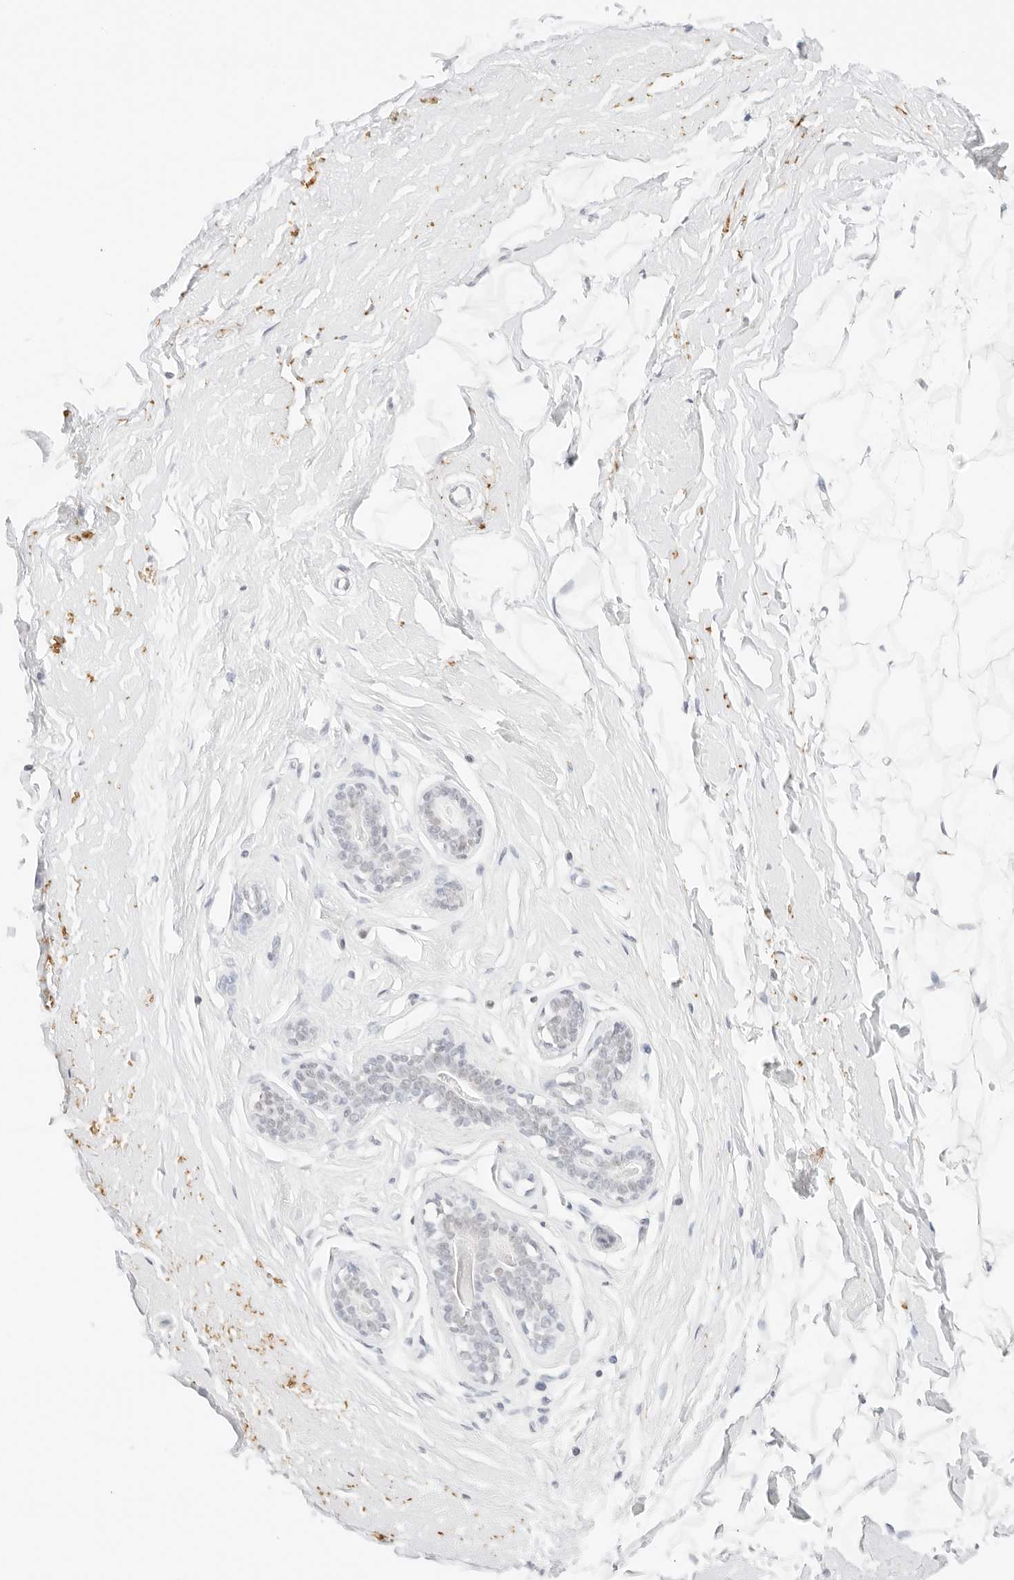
{"staining": {"intensity": "negative", "quantity": "none", "location": "none"}, "tissue": "breast", "cell_type": "Adipocytes", "image_type": "normal", "snomed": [{"axis": "morphology", "description": "Normal tissue, NOS"}, {"axis": "topography", "description": "Breast"}], "caption": "High power microscopy image of an immunohistochemistry histopathology image of benign breast, revealing no significant staining in adipocytes. Nuclei are stained in blue.", "gene": "FBLN5", "patient": {"sex": "female", "age": 23}}